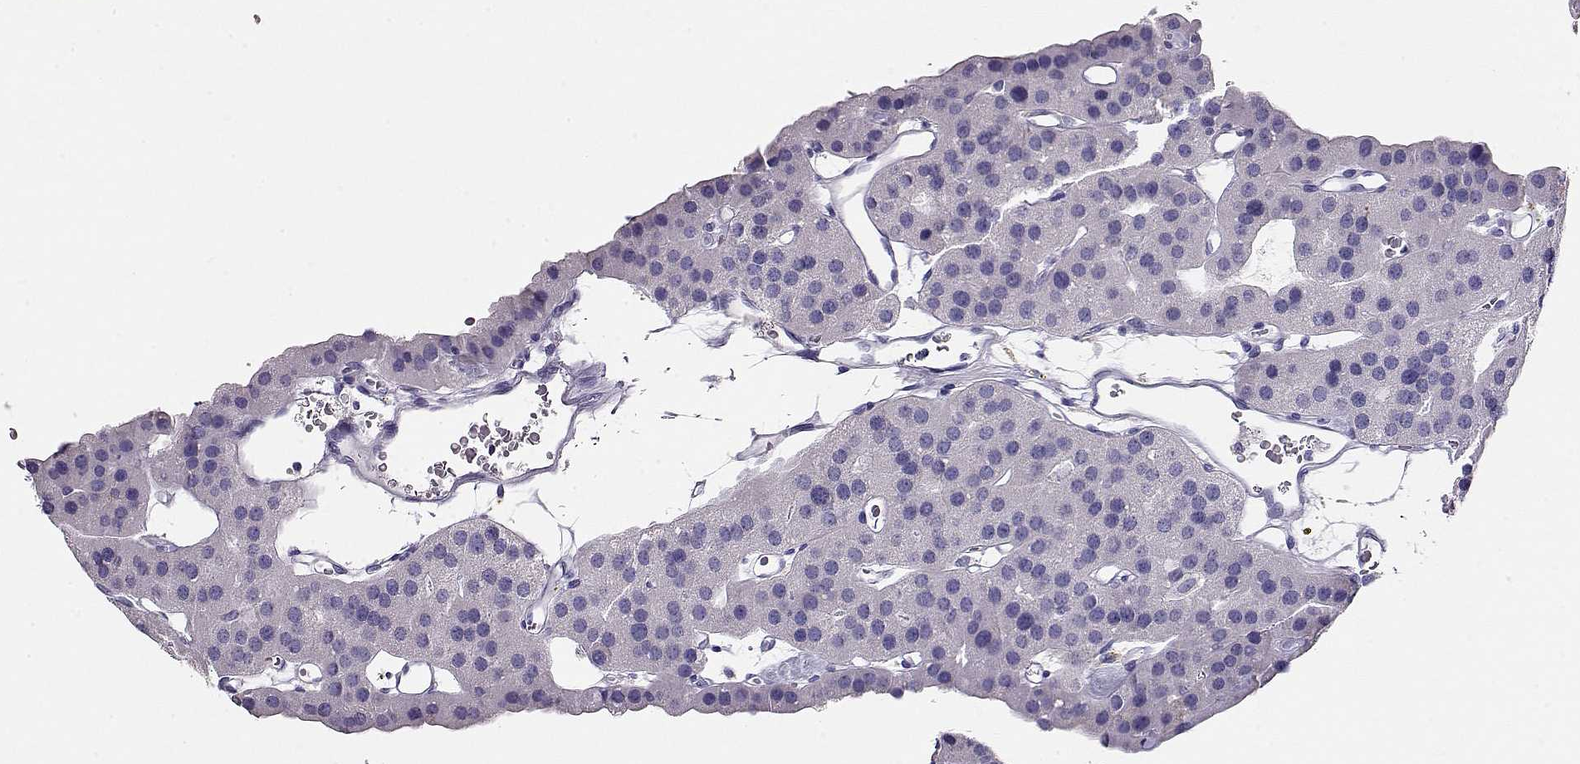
{"staining": {"intensity": "negative", "quantity": "none", "location": "none"}, "tissue": "parathyroid gland", "cell_type": "Glandular cells", "image_type": "normal", "snomed": [{"axis": "morphology", "description": "Normal tissue, NOS"}, {"axis": "morphology", "description": "Adenoma, NOS"}, {"axis": "topography", "description": "Parathyroid gland"}], "caption": "An immunohistochemistry (IHC) image of unremarkable parathyroid gland is shown. There is no staining in glandular cells of parathyroid gland. (DAB (3,3'-diaminobenzidine) immunohistochemistry (IHC), high magnification).", "gene": "CRX", "patient": {"sex": "female", "age": 86}}